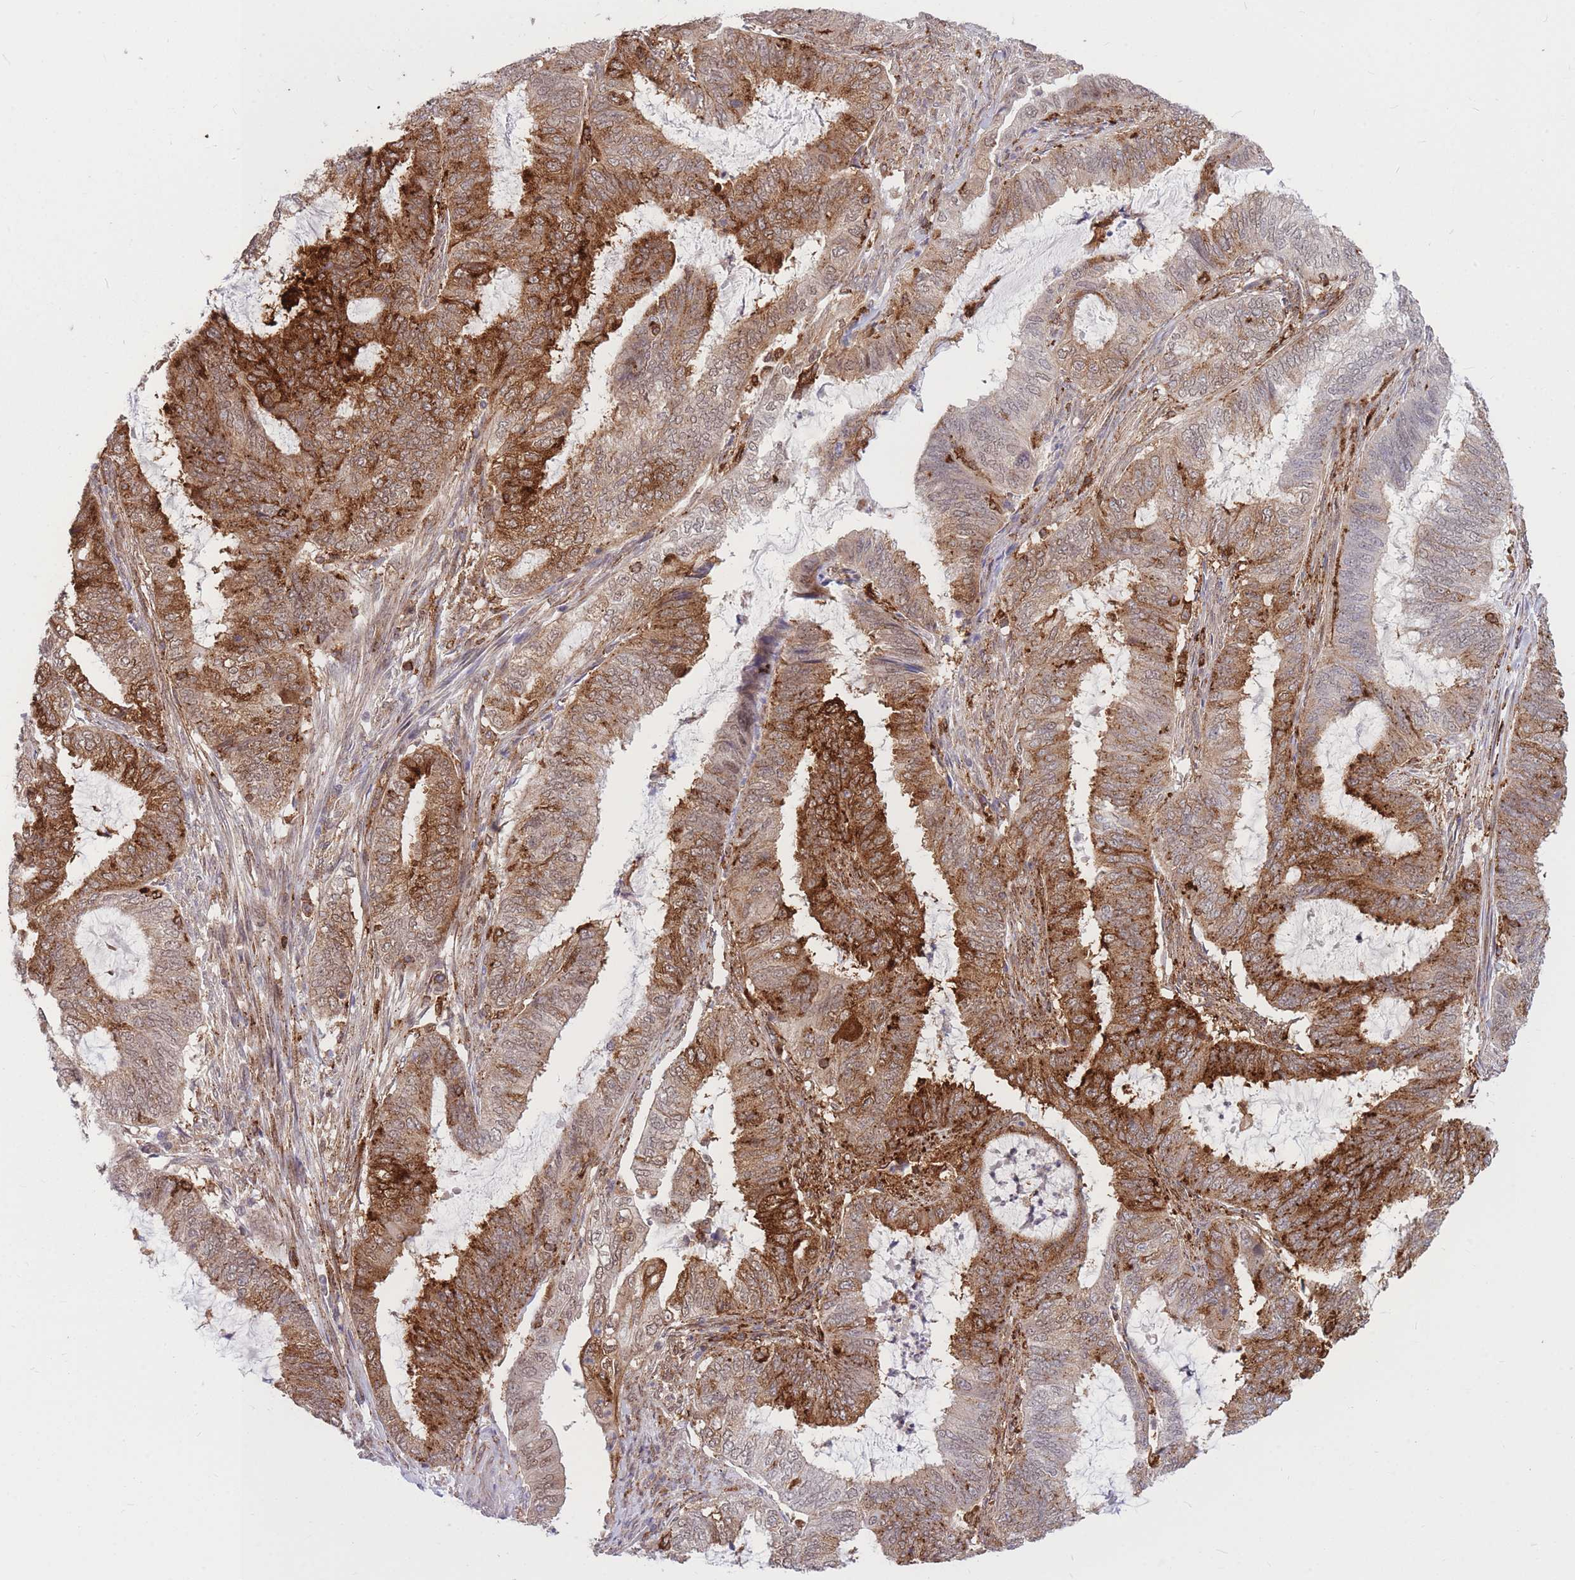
{"staining": {"intensity": "strong", "quantity": "25%-75%", "location": "cytoplasmic/membranous"}, "tissue": "endometrial cancer", "cell_type": "Tumor cells", "image_type": "cancer", "snomed": [{"axis": "morphology", "description": "Adenocarcinoma, NOS"}, {"axis": "topography", "description": "Endometrium"}], "caption": "Immunohistochemical staining of human adenocarcinoma (endometrial) reveals high levels of strong cytoplasmic/membranous protein expression in approximately 25%-75% of tumor cells.", "gene": "TCF20", "patient": {"sex": "female", "age": 51}}